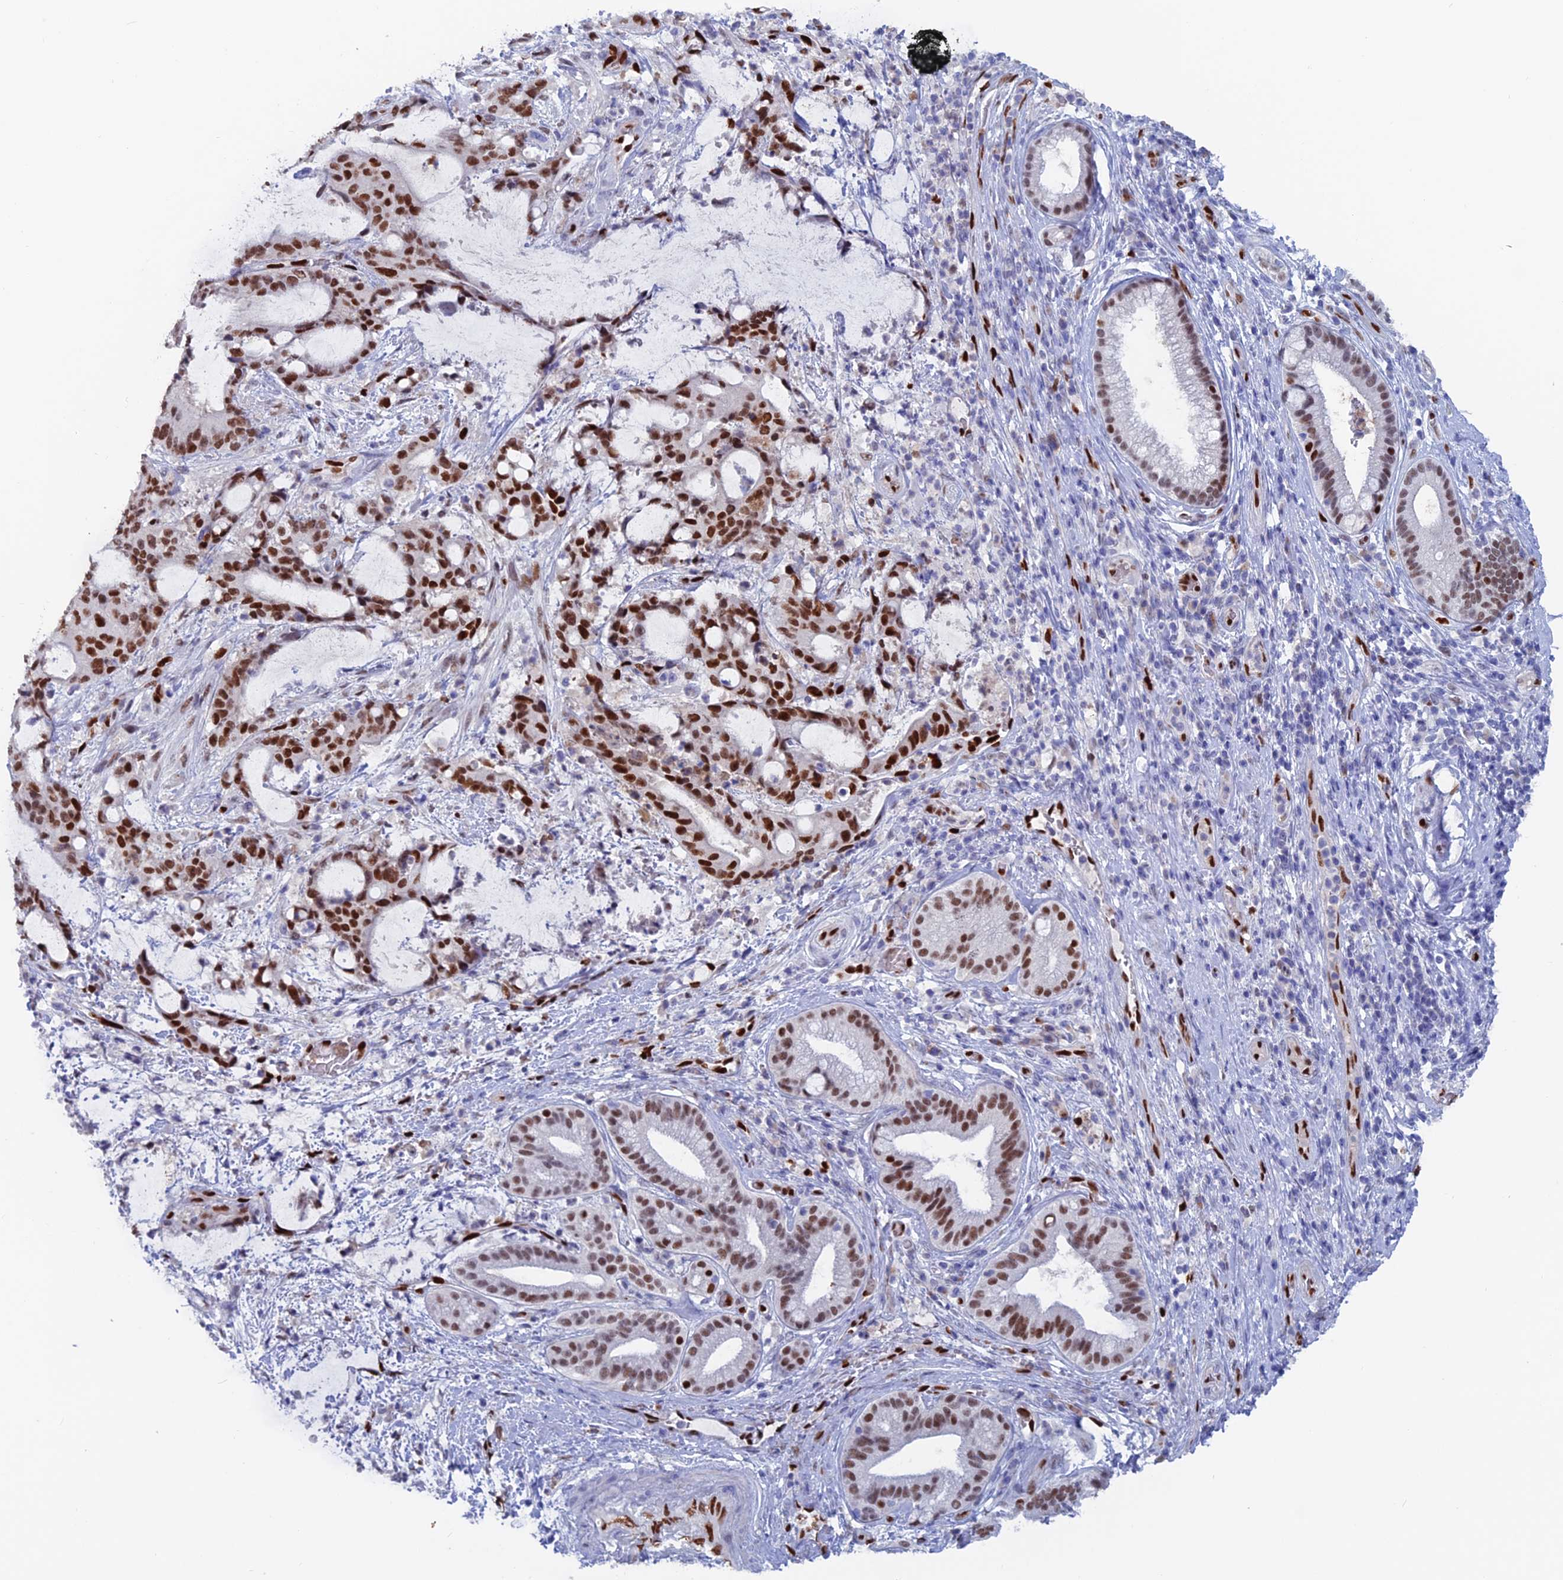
{"staining": {"intensity": "strong", "quantity": ">75%", "location": "nuclear"}, "tissue": "liver cancer", "cell_type": "Tumor cells", "image_type": "cancer", "snomed": [{"axis": "morphology", "description": "Normal tissue, NOS"}, {"axis": "morphology", "description": "Cholangiocarcinoma"}, {"axis": "topography", "description": "Liver"}, {"axis": "topography", "description": "Peripheral nerve tissue"}], "caption": "Human liver cancer (cholangiocarcinoma) stained for a protein (brown) displays strong nuclear positive expression in about >75% of tumor cells.", "gene": "NOL4L", "patient": {"sex": "female", "age": 73}}